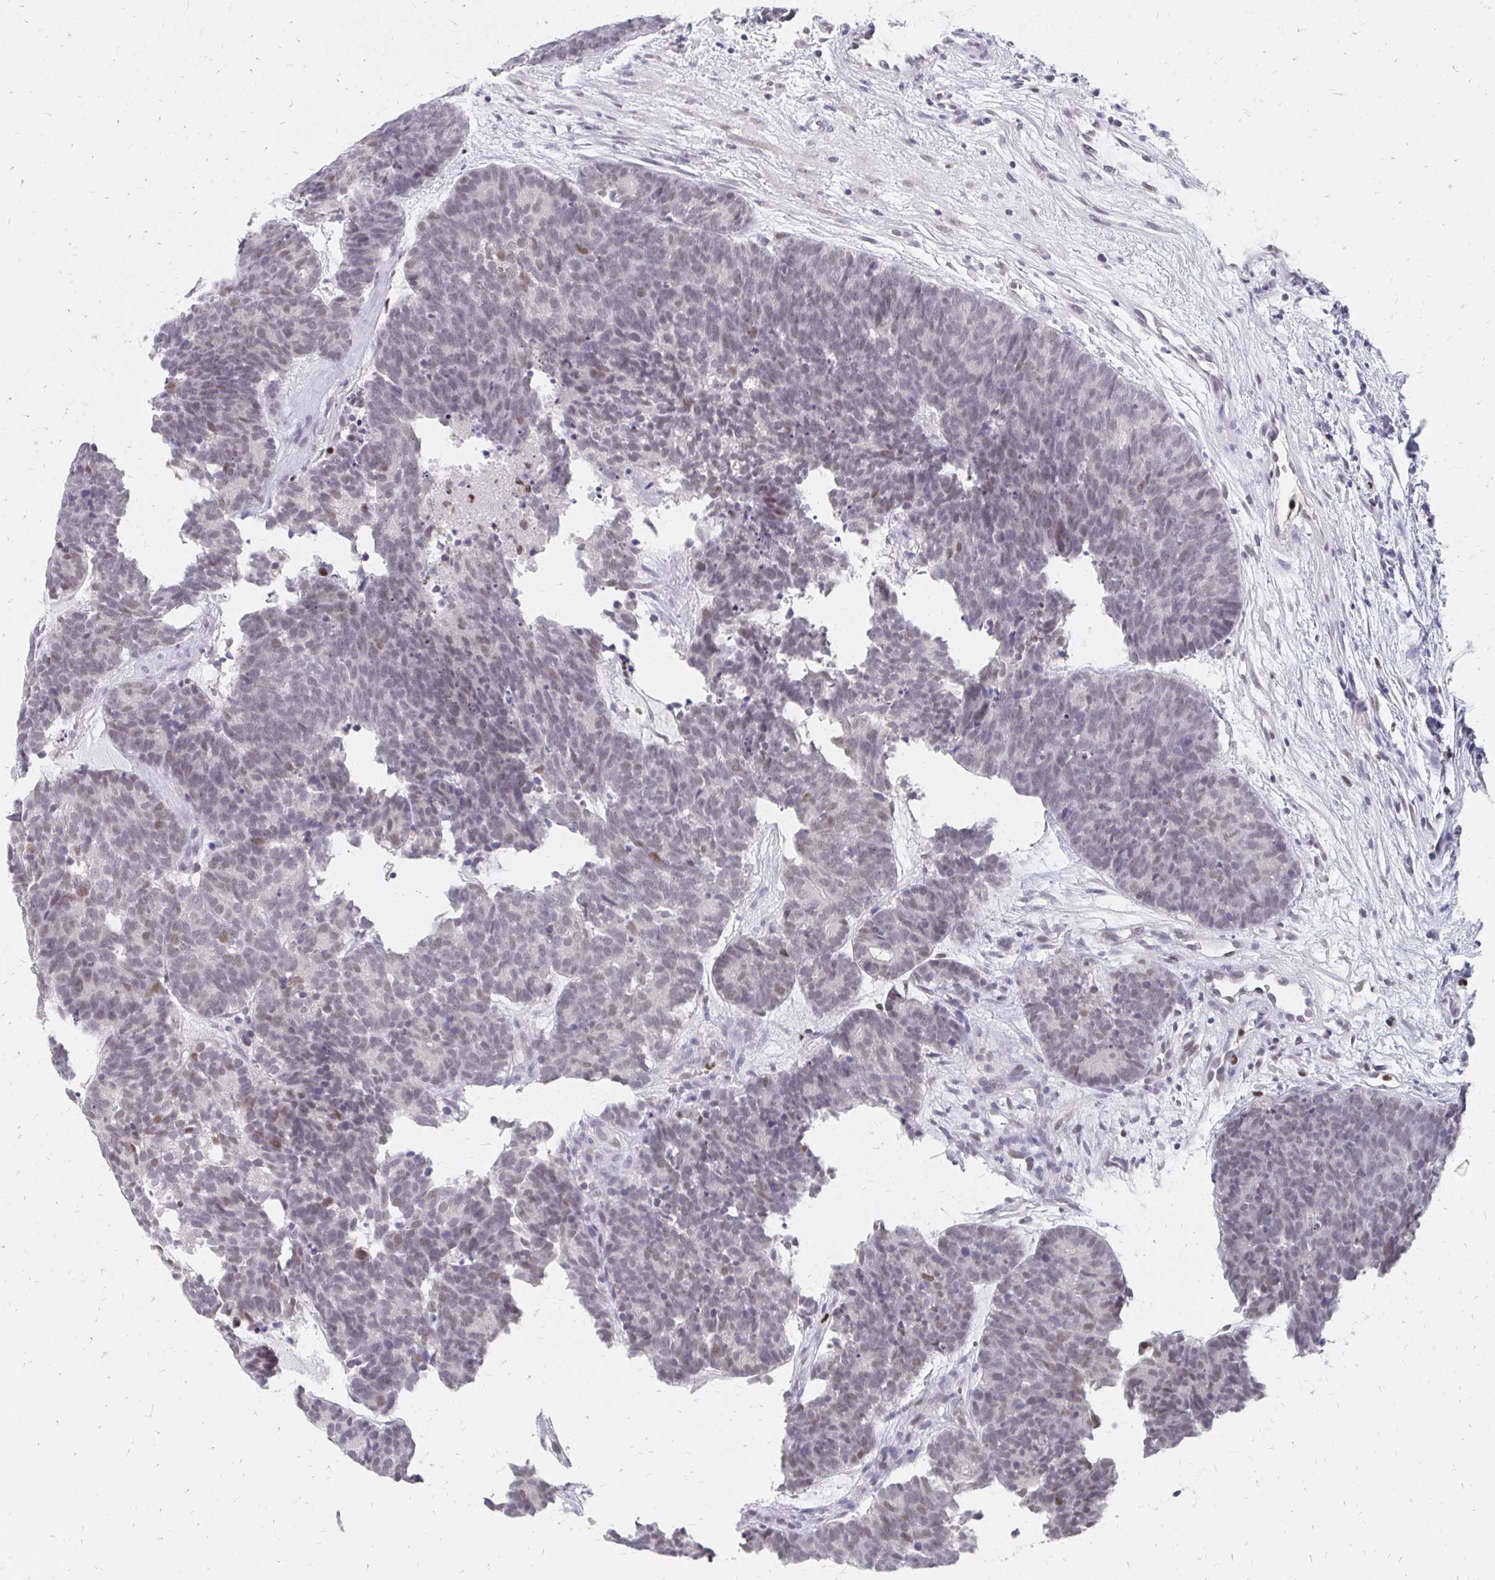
{"staining": {"intensity": "weak", "quantity": "25%-75%", "location": "nuclear"}, "tissue": "head and neck cancer", "cell_type": "Tumor cells", "image_type": "cancer", "snomed": [{"axis": "morphology", "description": "Adenocarcinoma, NOS"}, {"axis": "topography", "description": "Head-Neck"}], "caption": "There is low levels of weak nuclear expression in tumor cells of head and neck cancer (adenocarcinoma), as demonstrated by immunohistochemical staining (brown color).", "gene": "PLK3", "patient": {"sex": "female", "age": 81}}